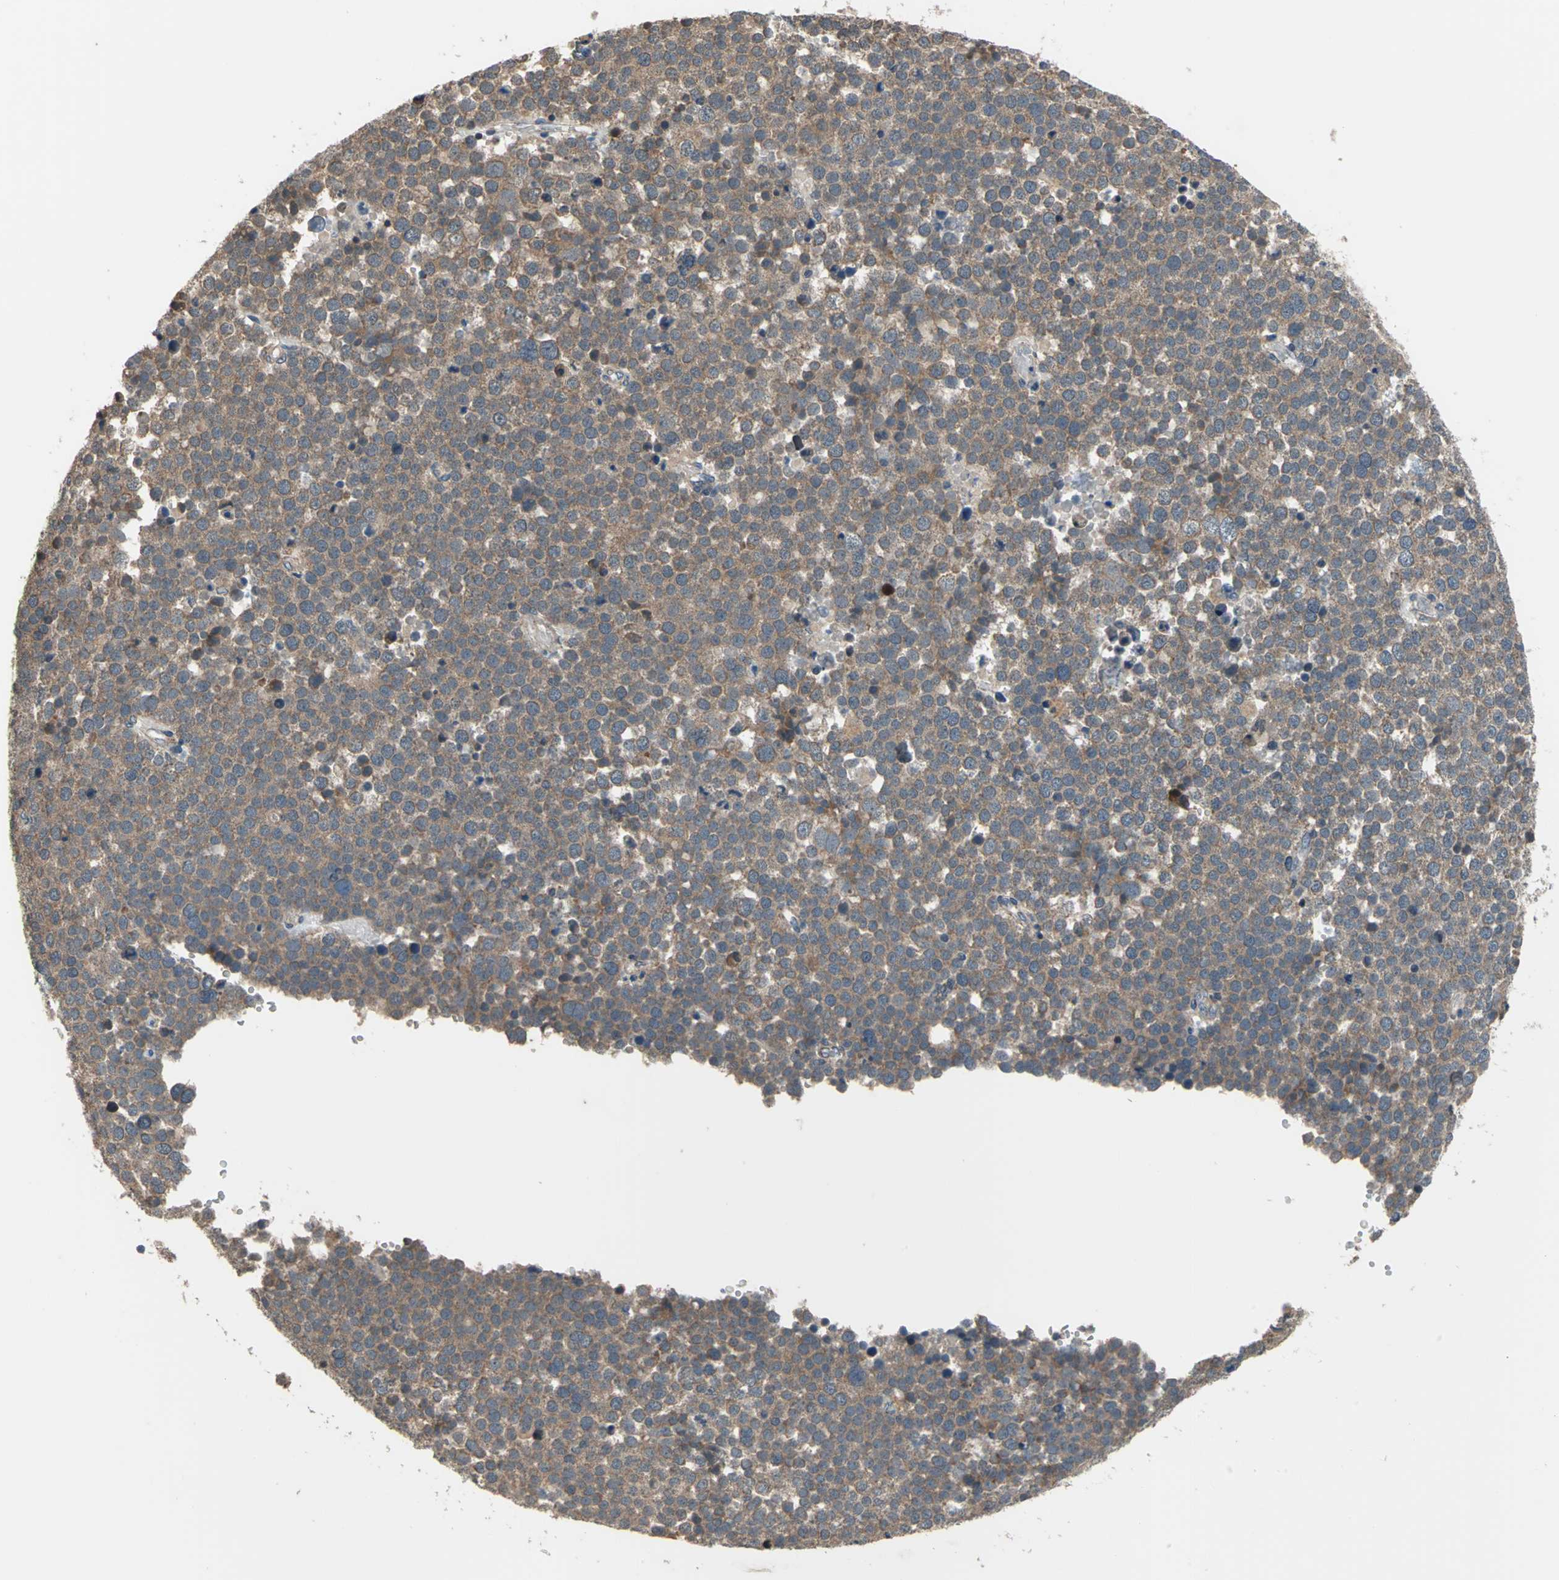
{"staining": {"intensity": "moderate", "quantity": ">75%", "location": "cytoplasmic/membranous"}, "tissue": "testis cancer", "cell_type": "Tumor cells", "image_type": "cancer", "snomed": [{"axis": "morphology", "description": "Seminoma, NOS"}, {"axis": "topography", "description": "Testis"}], "caption": "Protein staining by immunohistochemistry reveals moderate cytoplasmic/membranous positivity in about >75% of tumor cells in testis cancer (seminoma). The staining was performed using DAB, with brown indicating positive protein expression. Nuclei are stained blue with hematoxylin.", "gene": "TRAK1", "patient": {"sex": "male", "age": 71}}